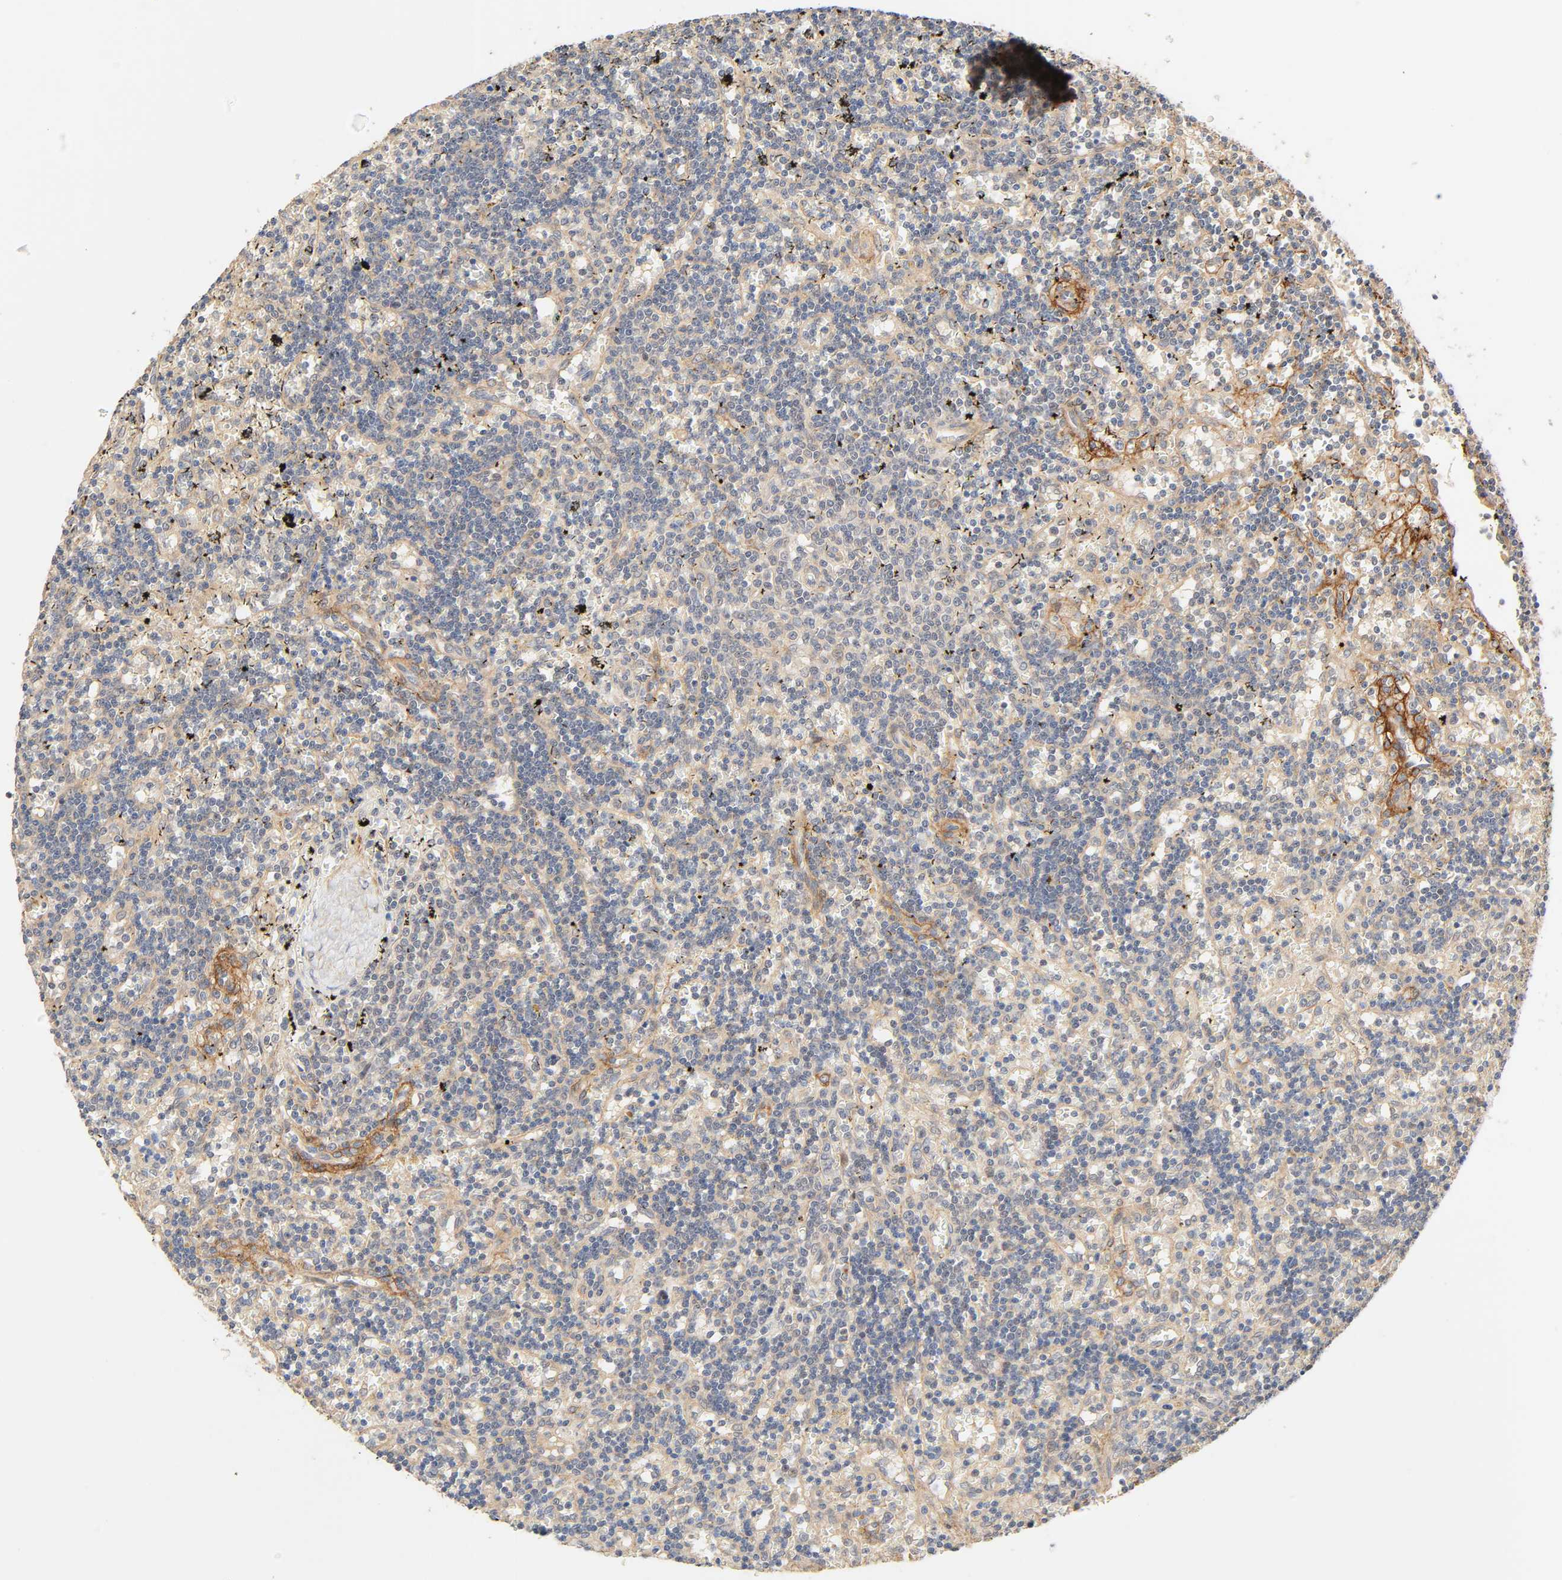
{"staining": {"intensity": "weak", "quantity": "25%-75%", "location": "cytoplasmic/membranous"}, "tissue": "lymphoma", "cell_type": "Tumor cells", "image_type": "cancer", "snomed": [{"axis": "morphology", "description": "Malignant lymphoma, non-Hodgkin's type, Low grade"}, {"axis": "topography", "description": "Spleen"}], "caption": "A brown stain highlights weak cytoplasmic/membranous staining of a protein in human low-grade malignant lymphoma, non-Hodgkin's type tumor cells. (DAB (3,3'-diaminobenzidine) IHC with brightfield microscopy, high magnification).", "gene": "CACNA1G", "patient": {"sex": "male", "age": 60}}